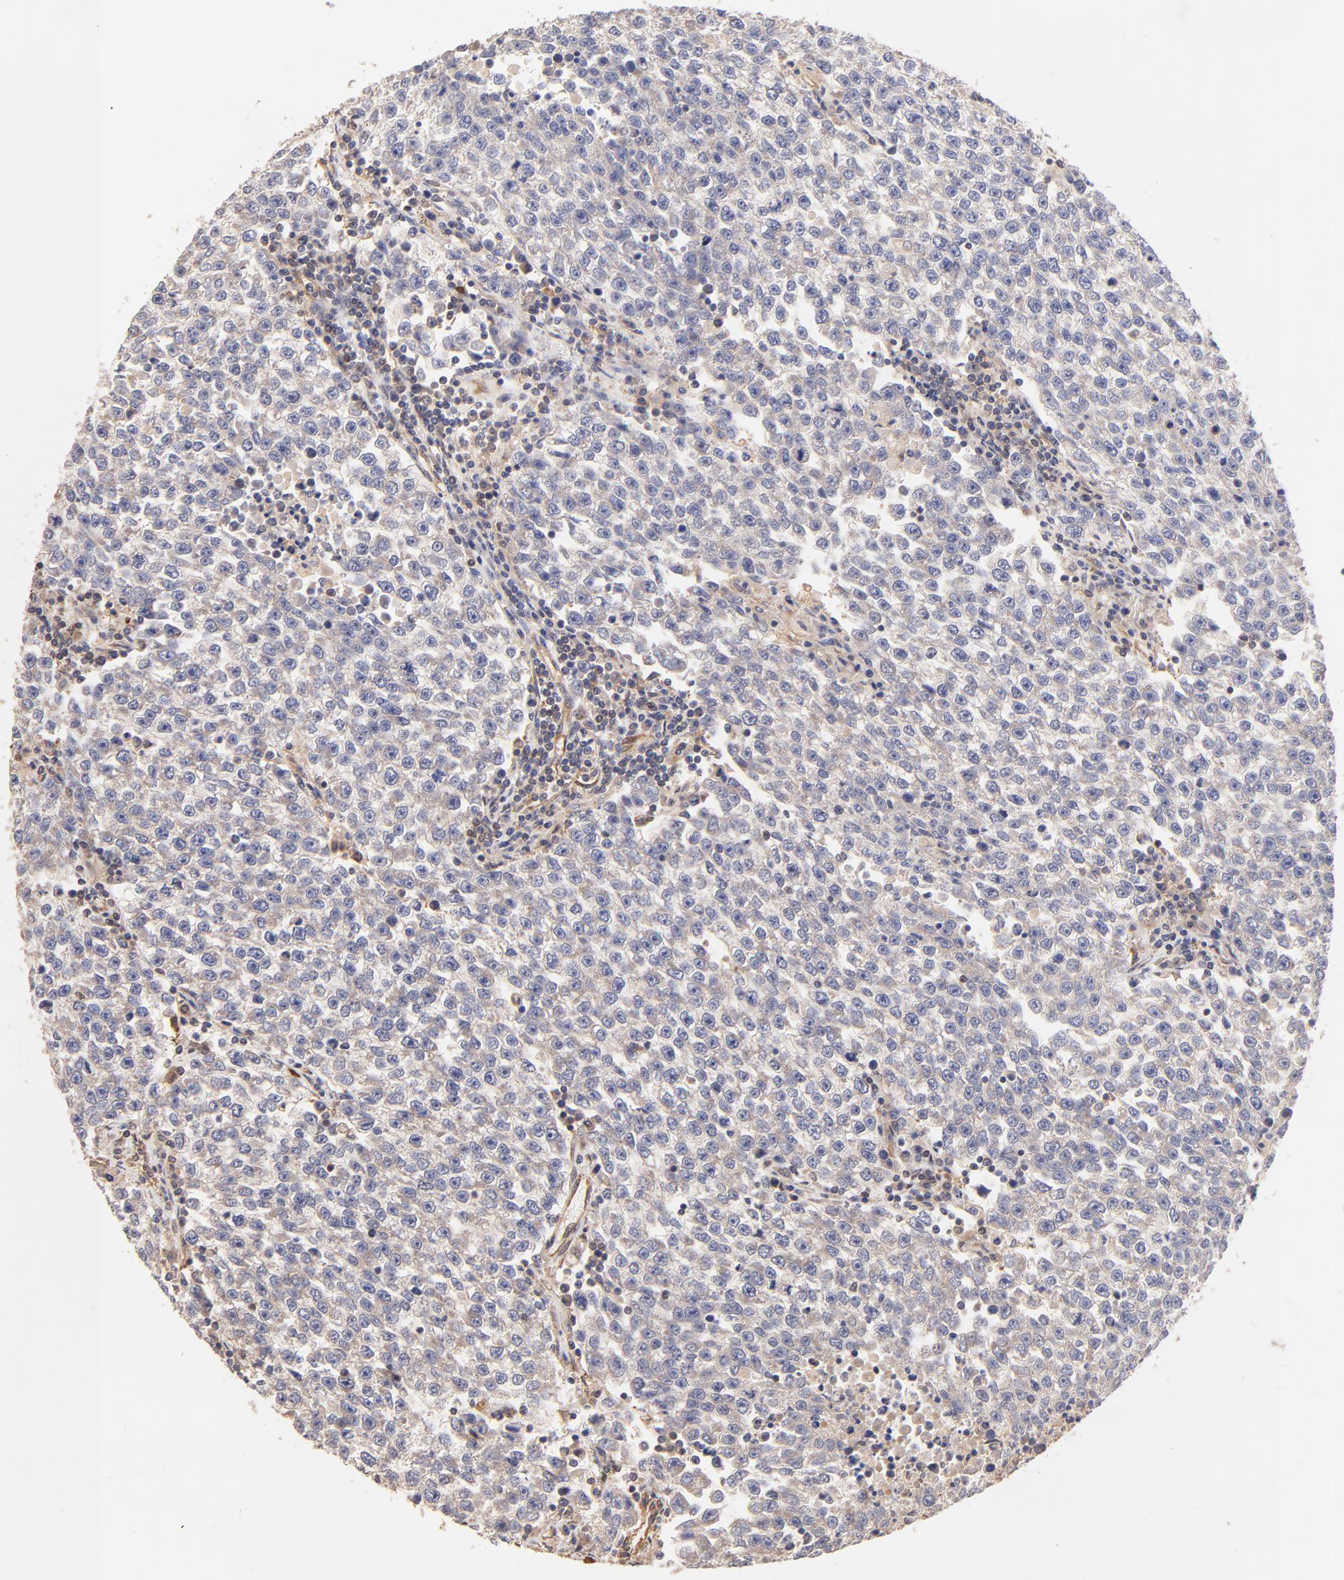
{"staining": {"intensity": "weak", "quantity": ">75%", "location": "cytoplasmic/membranous"}, "tissue": "testis cancer", "cell_type": "Tumor cells", "image_type": "cancer", "snomed": [{"axis": "morphology", "description": "Seminoma, NOS"}, {"axis": "topography", "description": "Testis"}], "caption": "Seminoma (testis) was stained to show a protein in brown. There is low levels of weak cytoplasmic/membranous staining in approximately >75% of tumor cells.", "gene": "TNFAIP3", "patient": {"sex": "male", "age": 36}}